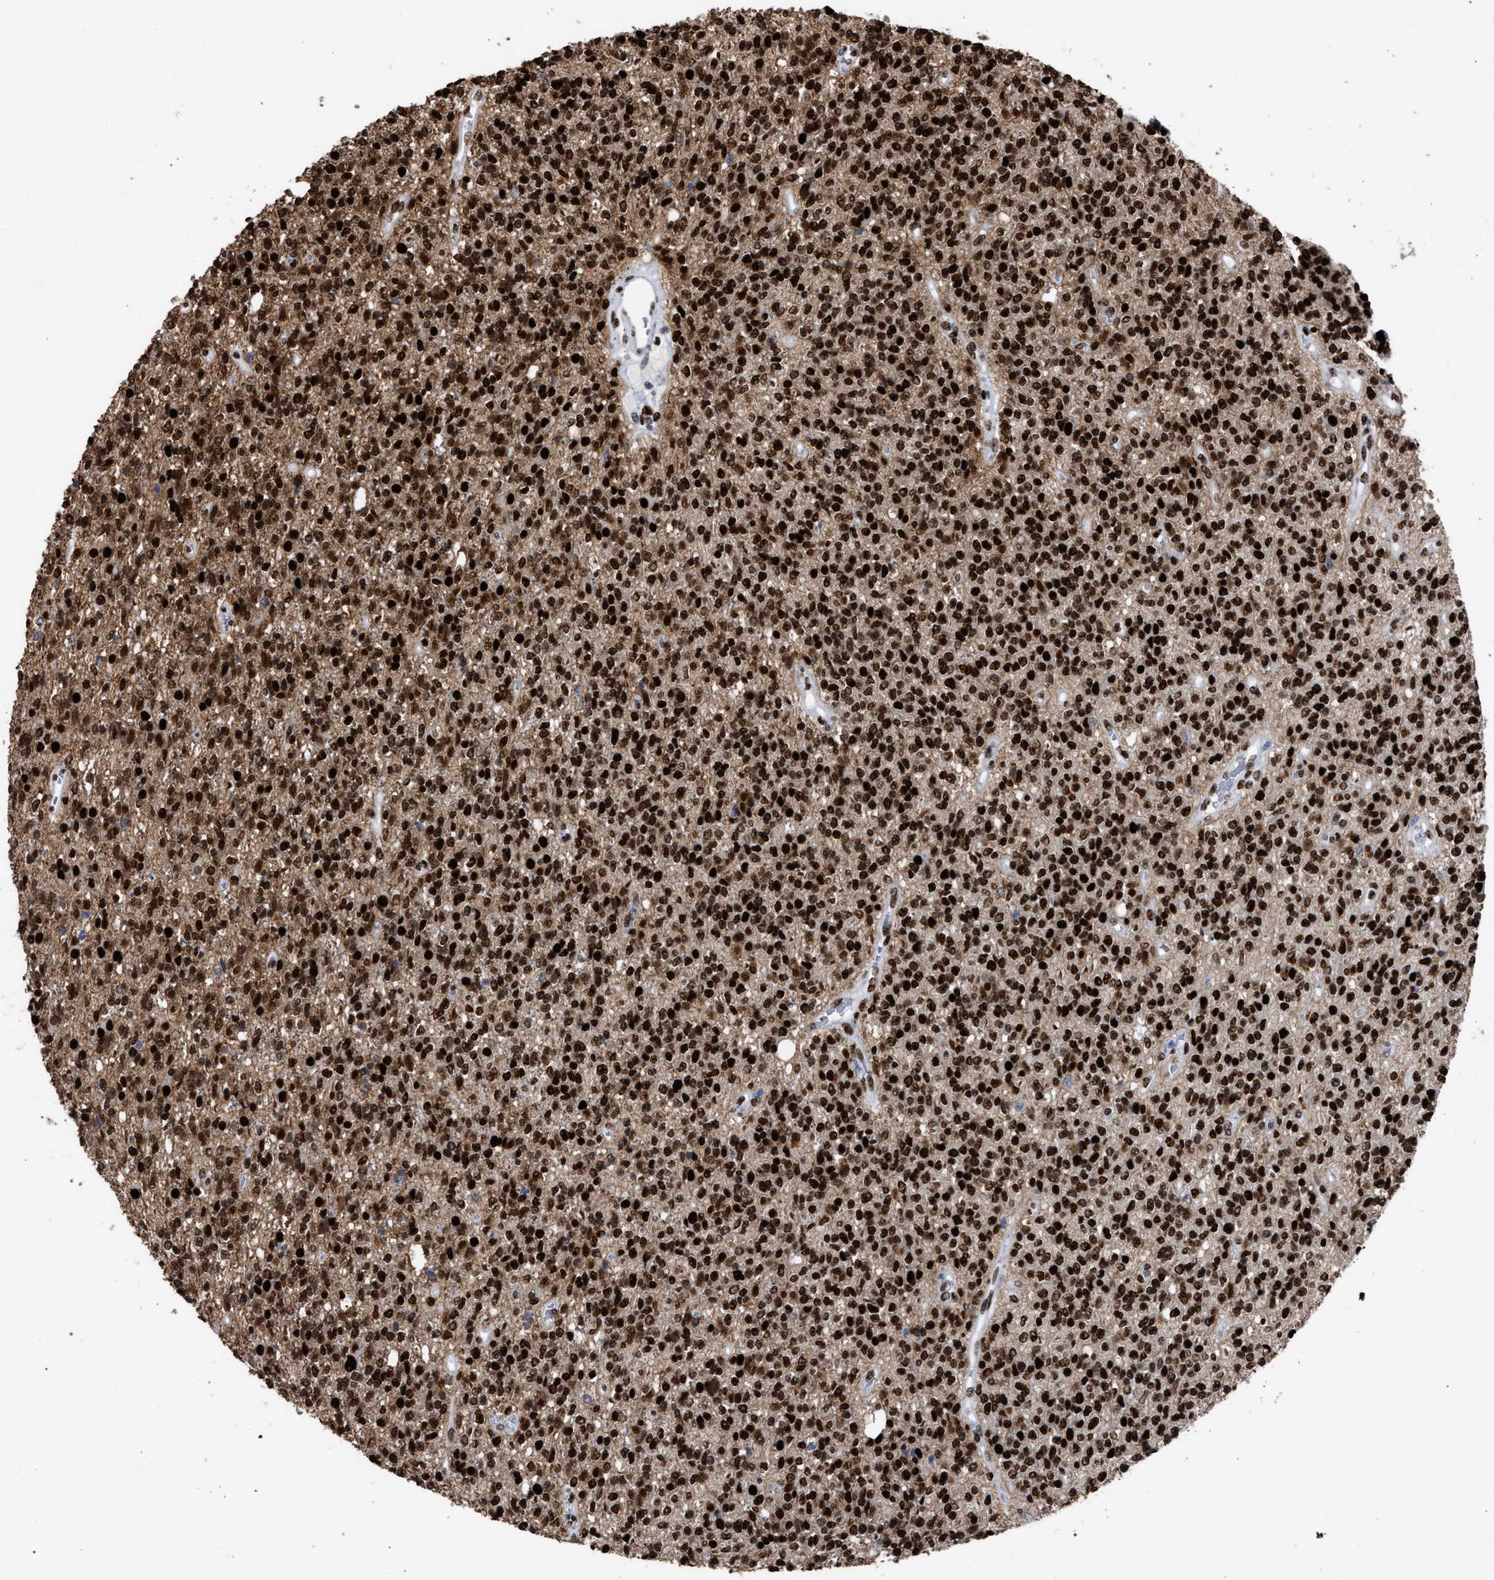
{"staining": {"intensity": "strong", "quantity": ">75%", "location": "nuclear"}, "tissue": "glioma", "cell_type": "Tumor cells", "image_type": "cancer", "snomed": [{"axis": "morphology", "description": "Glioma, malignant, High grade"}, {"axis": "topography", "description": "Brain"}], "caption": "The immunohistochemical stain highlights strong nuclear positivity in tumor cells of glioma tissue. The staining was performed using DAB, with brown indicating positive protein expression. Nuclei are stained blue with hematoxylin.", "gene": "TP53BP1", "patient": {"sex": "male", "age": 34}}